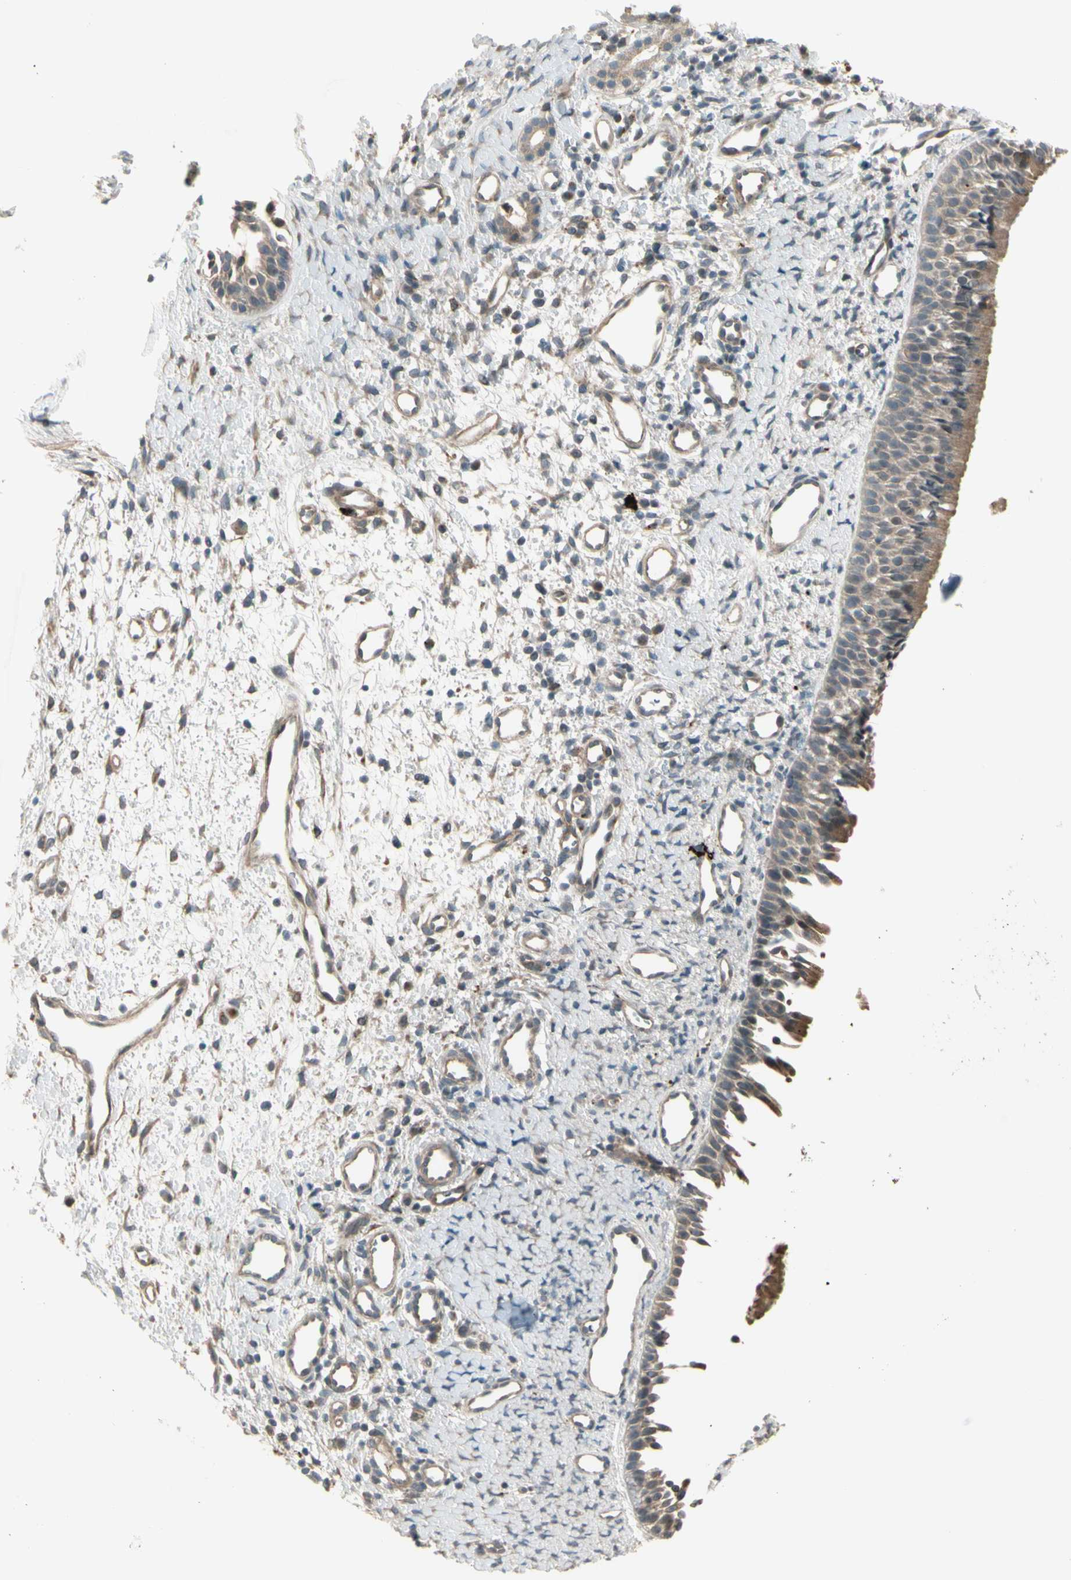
{"staining": {"intensity": "moderate", "quantity": ">75%", "location": "cytoplasmic/membranous"}, "tissue": "nasopharynx", "cell_type": "Respiratory epithelial cells", "image_type": "normal", "snomed": [{"axis": "morphology", "description": "Normal tissue, NOS"}, {"axis": "topography", "description": "Nasopharynx"}], "caption": "There is medium levels of moderate cytoplasmic/membranous positivity in respiratory epithelial cells of benign nasopharynx, as demonstrated by immunohistochemical staining (brown color).", "gene": "OSTM1", "patient": {"sex": "male", "age": 22}}